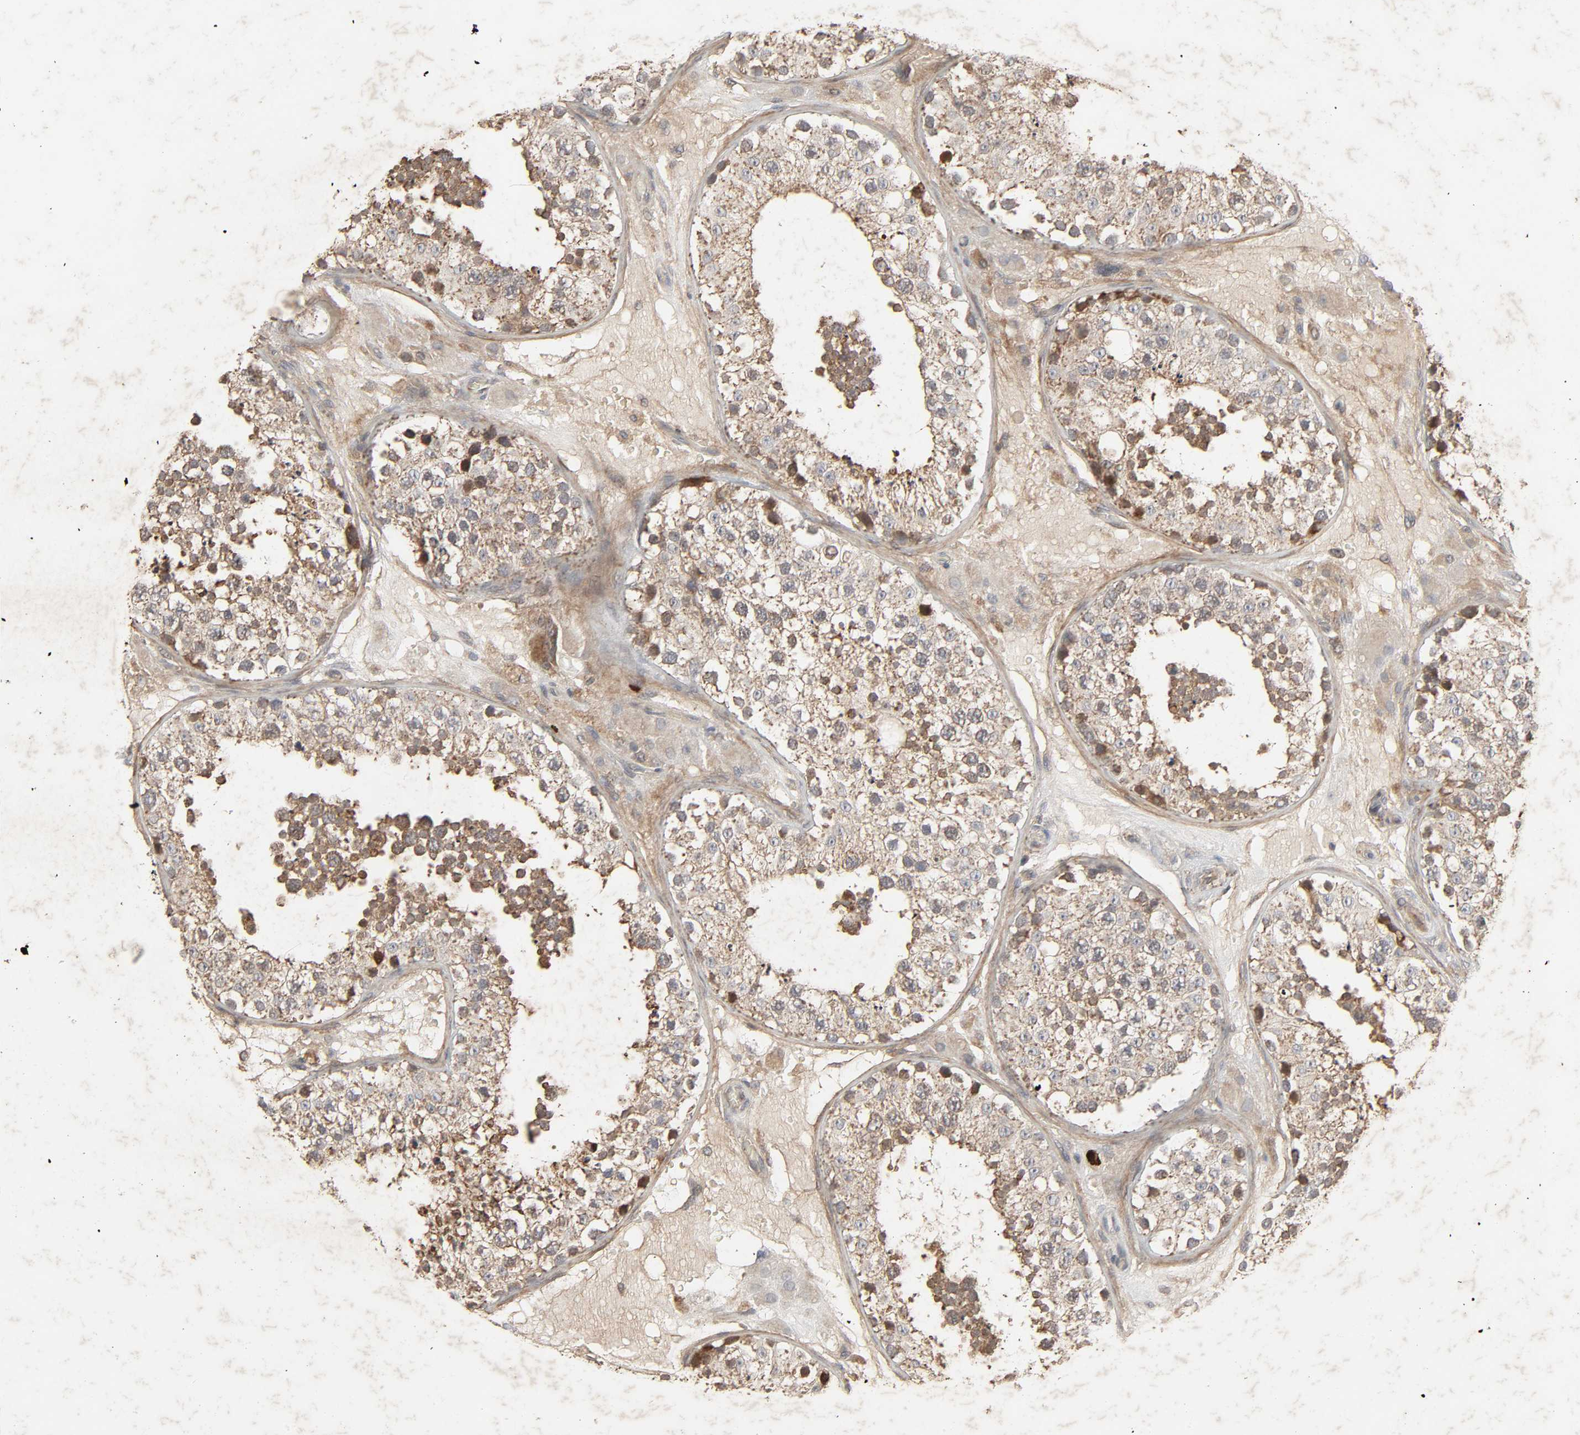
{"staining": {"intensity": "moderate", "quantity": "25%-75%", "location": "cytoplasmic/membranous"}, "tissue": "testis", "cell_type": "Cells in seminiferous ducts", "image_type": "normal", "snomed": [{"axis": "morphology", "description": "Normal tissue, NOS"}, {"axis": "topography", "description": "Testis"}], "caption": "Immunohistochemistry (IHC) (DAB (3,3'-diaminobenzidine)) staining of normal testis demonstrates moderate cytoplasmic/membranous protein positivity in about 25%-75% of cells in seminiferous ducts. The protein of interest is stained brown, and the nuclei are stained in blue (DAB (3,3'-diaminobenzidine) IHC with brightfield microscopy, high magnification).", "gene": "ADCY4", "patient": {"sex": "male", "age": 26}}